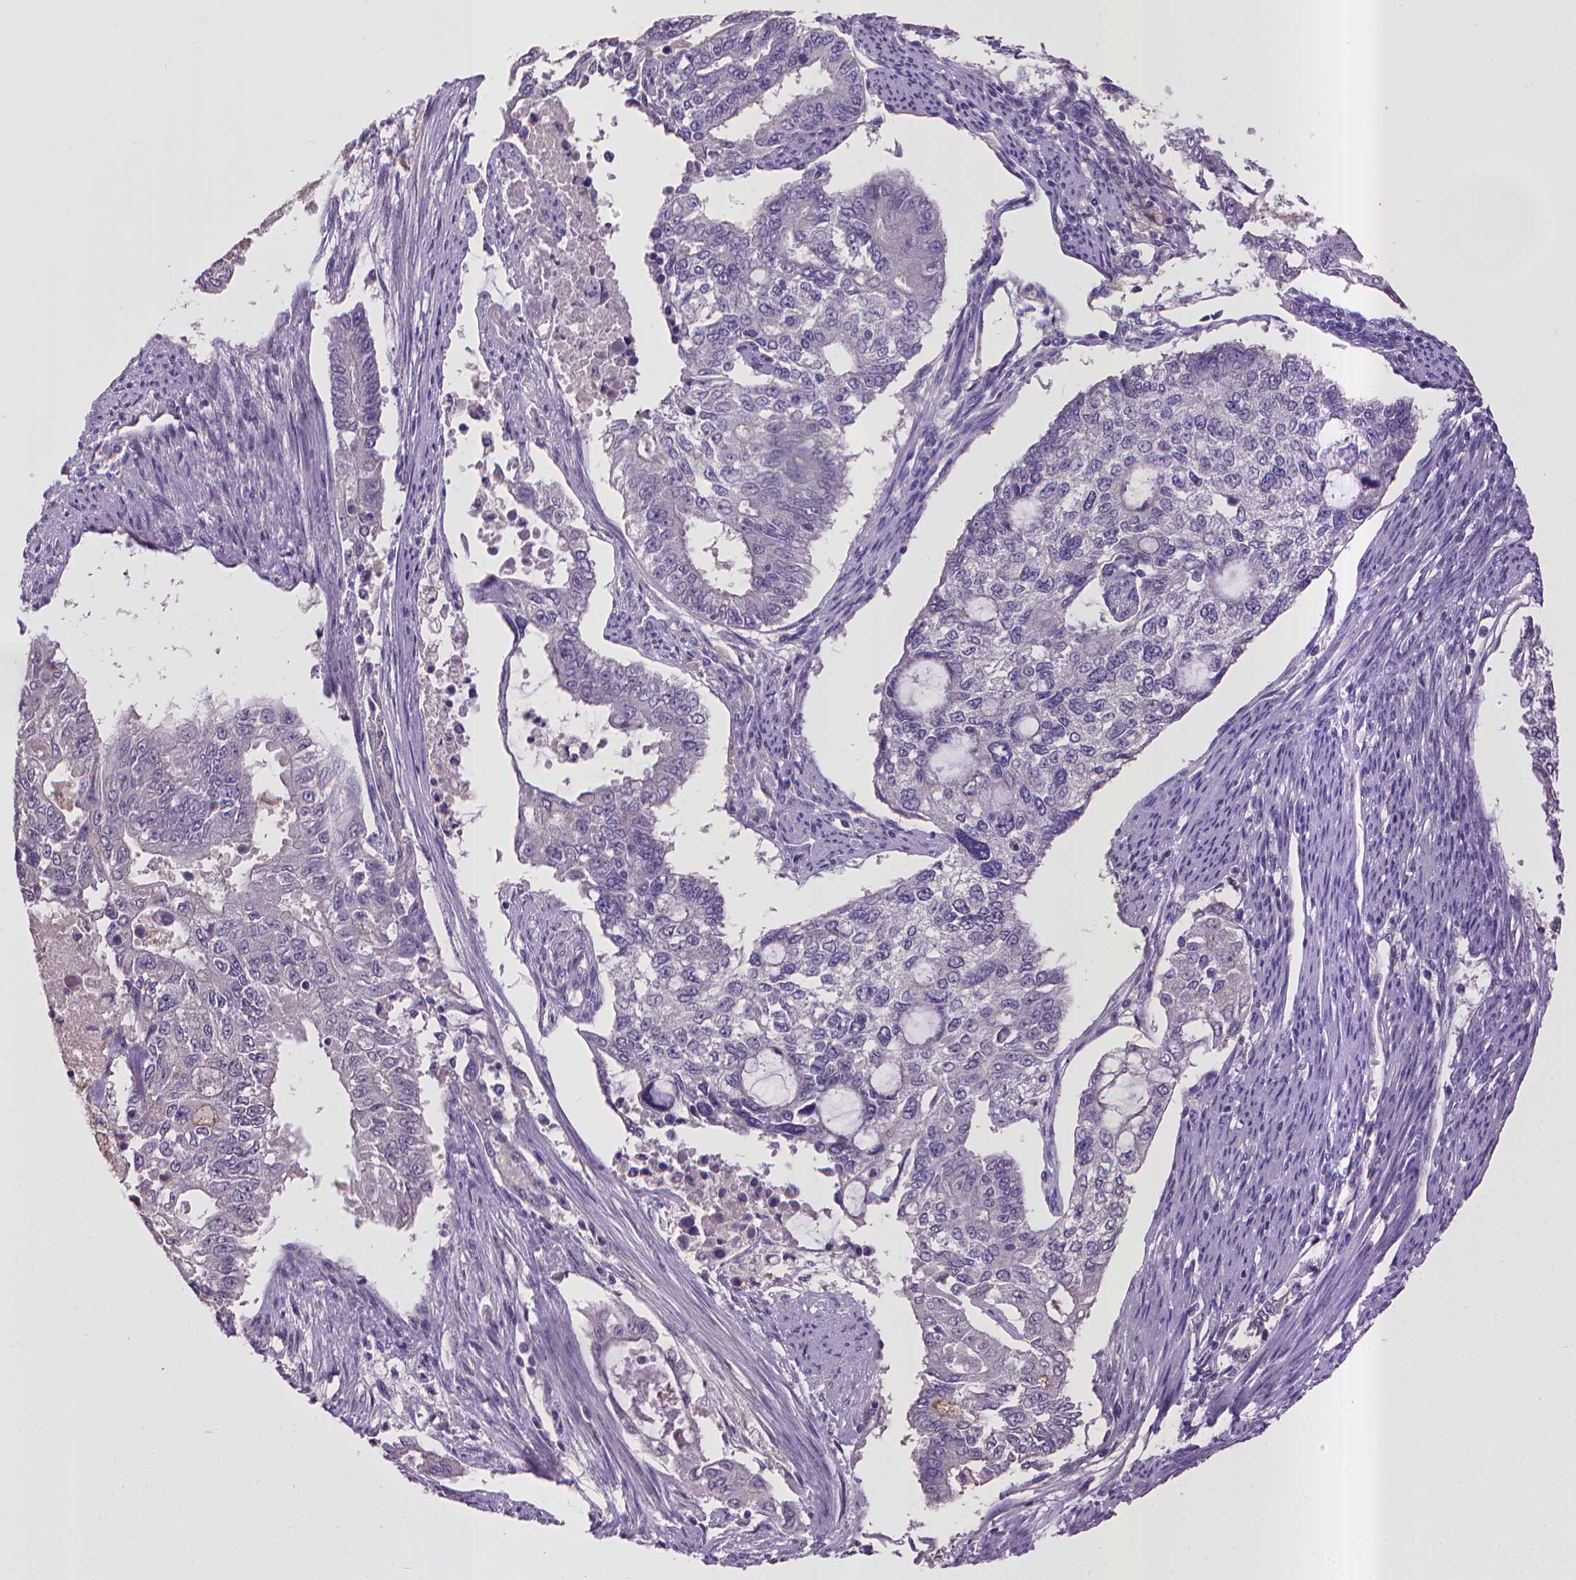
{"staining": {"intensity": "negative", "quantity": "none", "location": "none"}, "tissue": "endometrial cancer", "cell_type": "Tumor cells", "image_type": "cancer", "snomed": [{"axis": "morphology", "description": "Adenocarcinoma, NOS"}, {"axis": "topography", "description": "Uterus"}], "caption": "This is an IHC image of endometrial adenocarcinoma. There is no expression in tumor cells.", "gene": "CPM", "patient": {"sex": "female", "age": 59}}